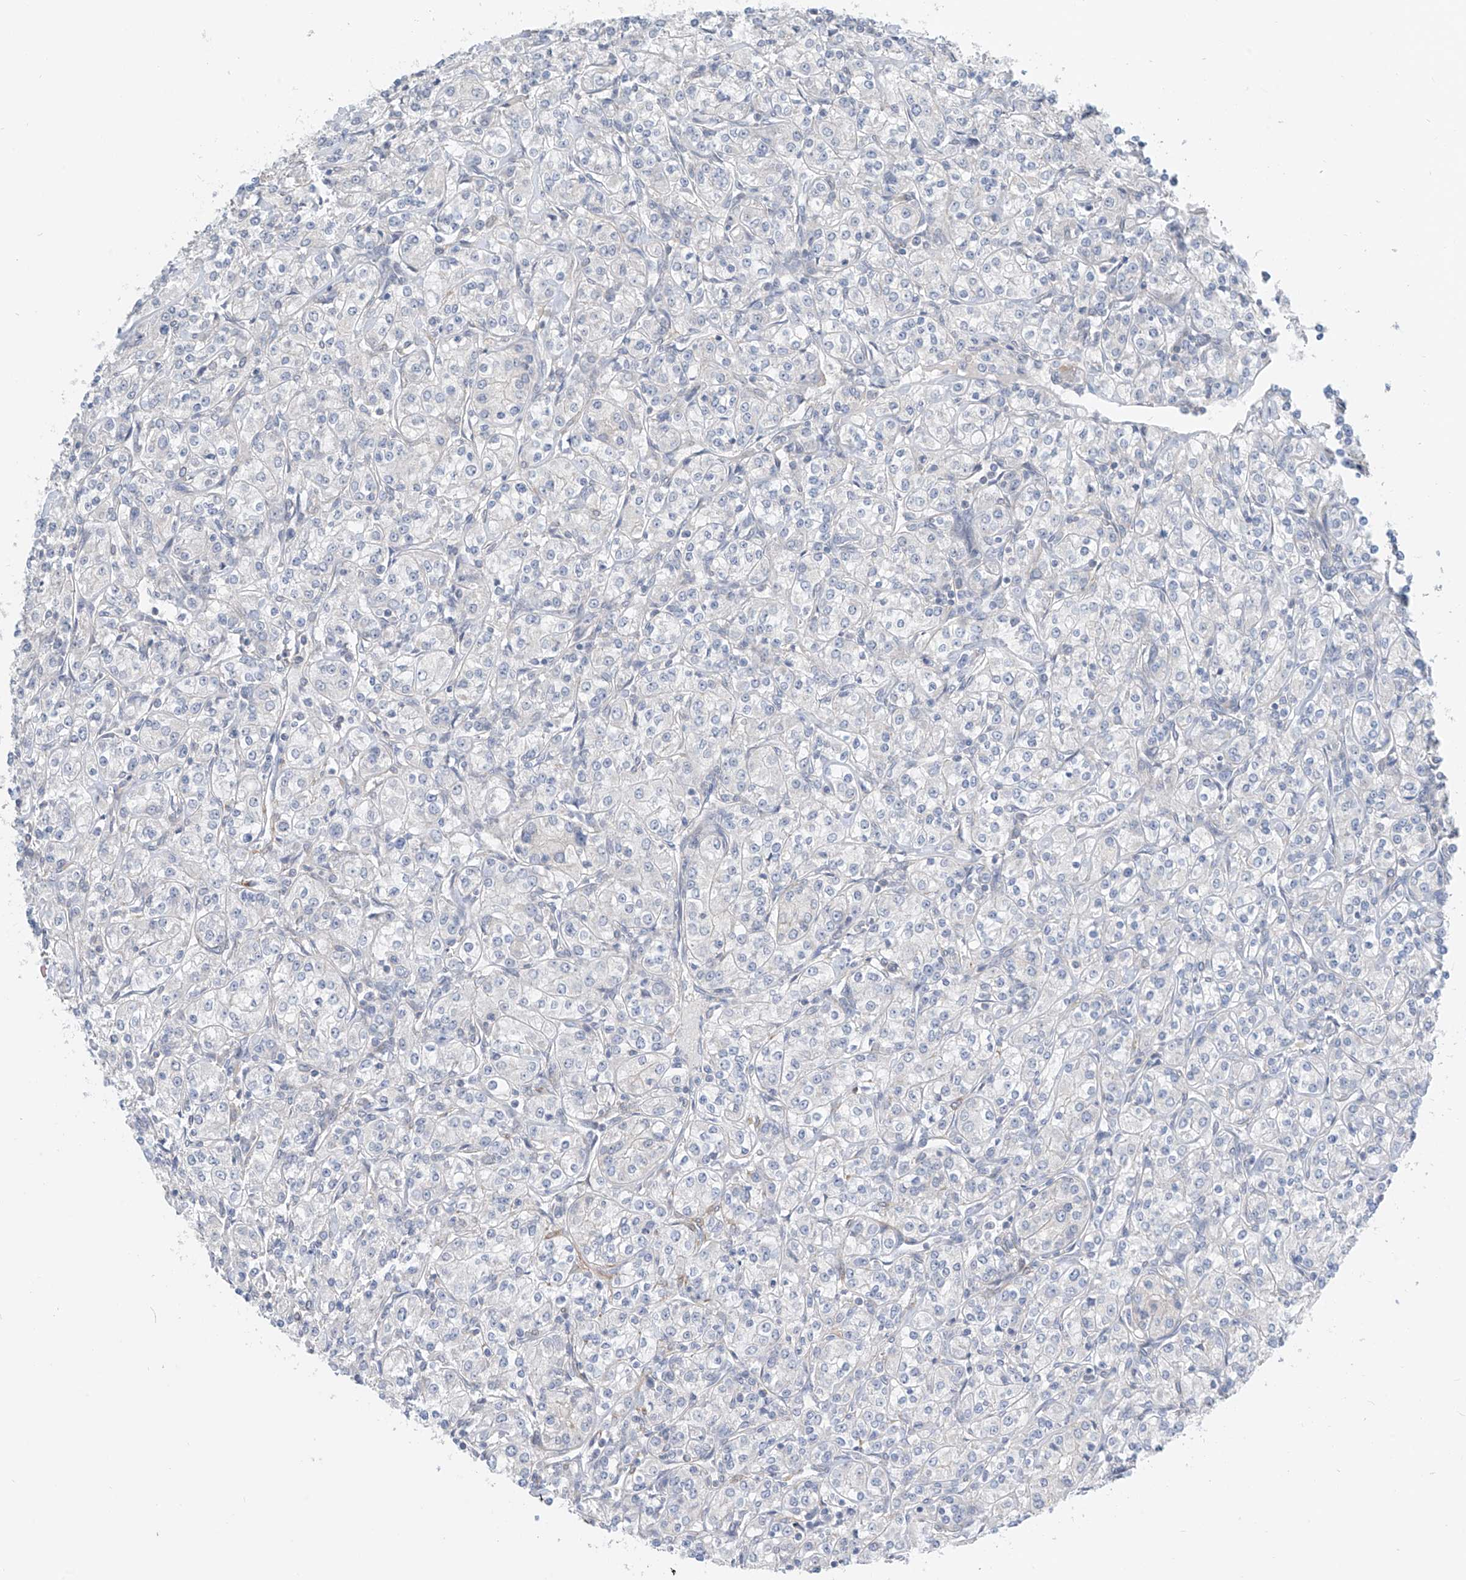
{"staining": {"intensity": "negative", "quantity": "none", "location": "none"}, "tissue": "renal cancer", "cell_type": "Tumor cells", "image_type": "cancer", "snomed": [{"axis": "morphology", "description": "Adenocarcinoma, NOS"}, {"axis": "topography", "description": "Kidney"}], "caption": "The micrograph demonstrates no significant expression in tumor cells of renal cancer (adenocarcinoma).", "gene": "ABLIM2", "patient": {"sex": "male", "age": 77}}